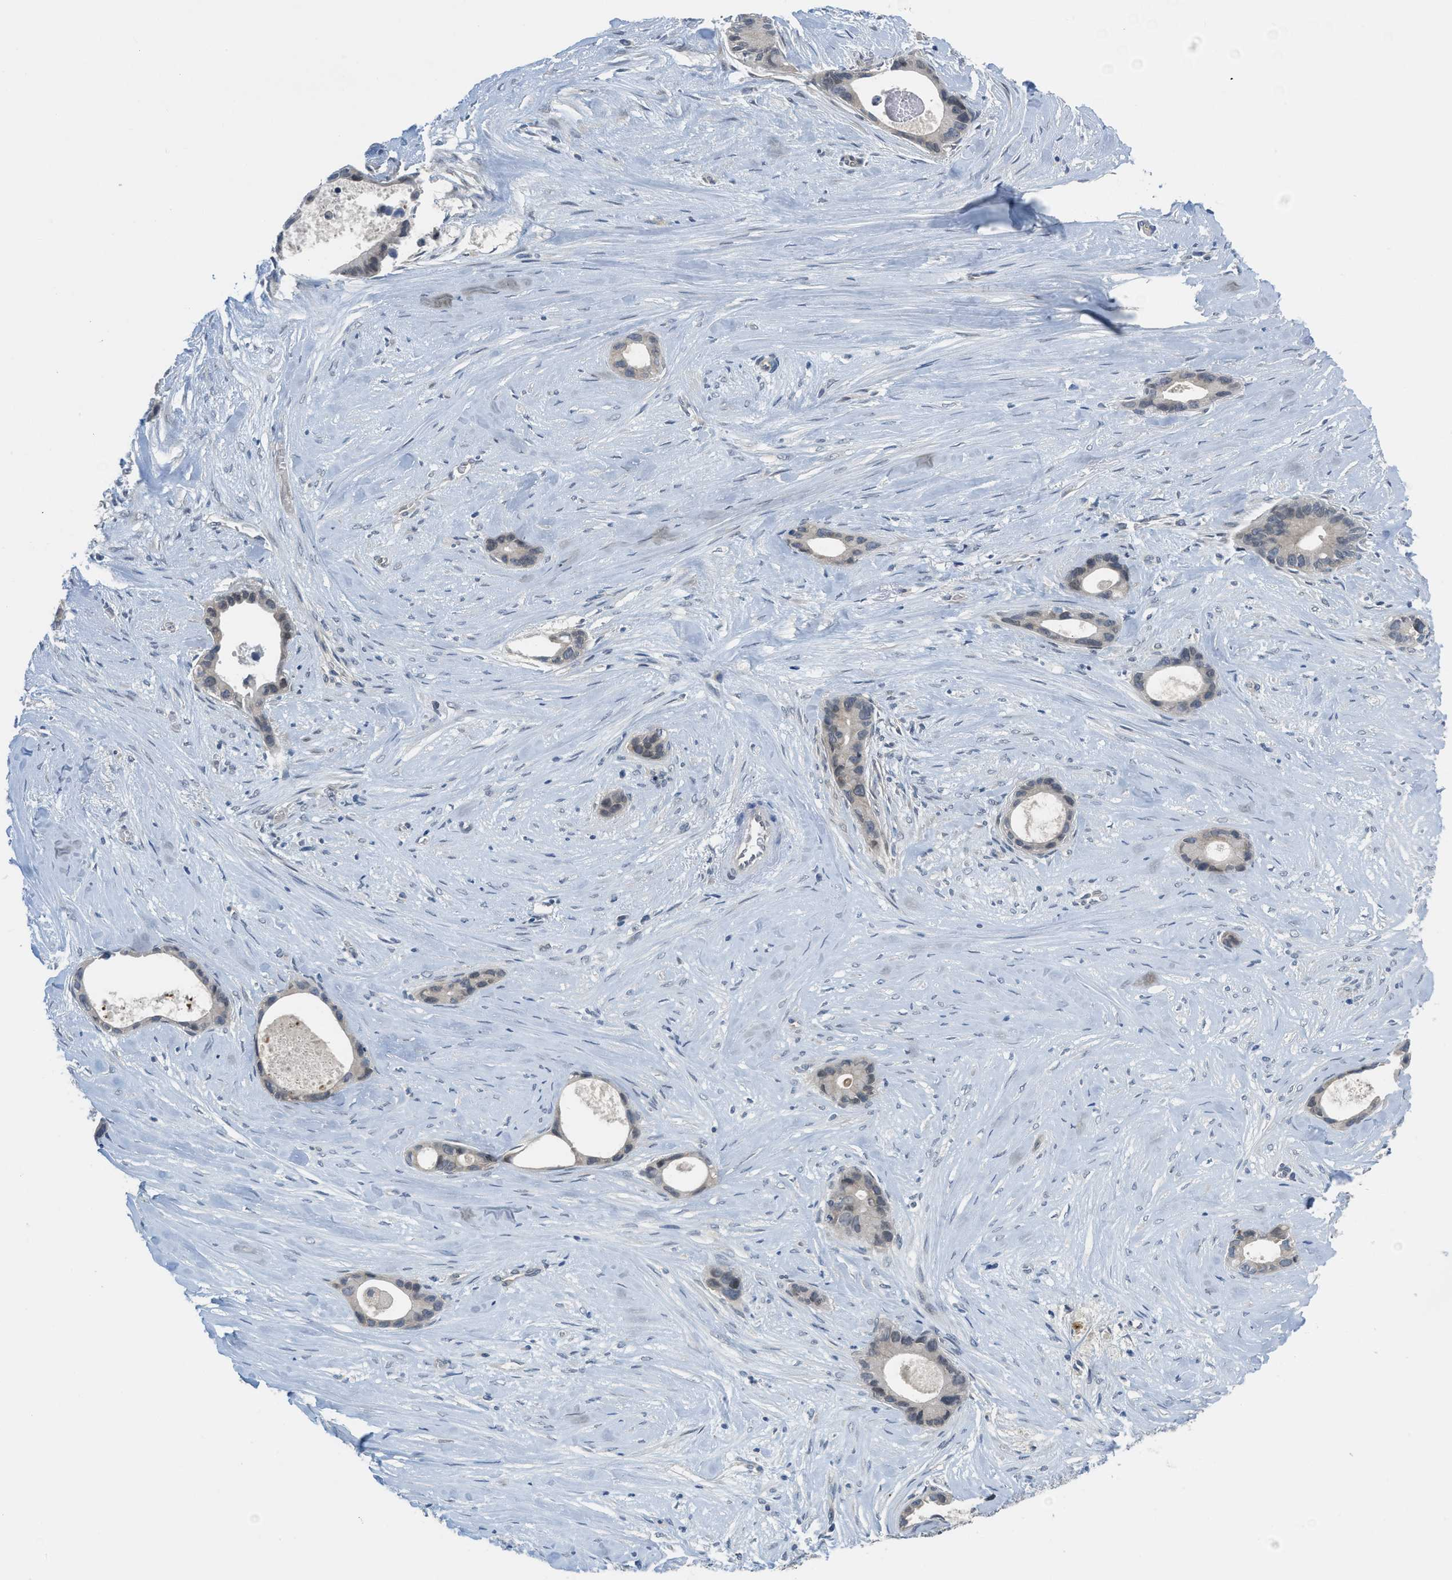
{"staining": {"intensity": "negative", "quantity": "none", "location": "none"}, "tissue": "liver cancer", "cell_type": "Tumor cells", "image_type": "cancer", "snomed": [{"axis": "morphology", "description": "Cholangiocarcinoma"}, {"axis": "topography", "description": "Liver"}], "caption": "Immunohistochemistry (IHC) histopathology image of neoplastic tissue: liver cholangiocarcinoma stained with DAB (3,3'-diaminobenzidine) shows no significant protein positivity in tumor cells. (DAB (3,3'-diaminobenzidine) immunohistochemistry visualized using brightfield microscopy, high magnification).", "gene": "TNFAIP1", "patient": {"sex": "female", "age": 55}}